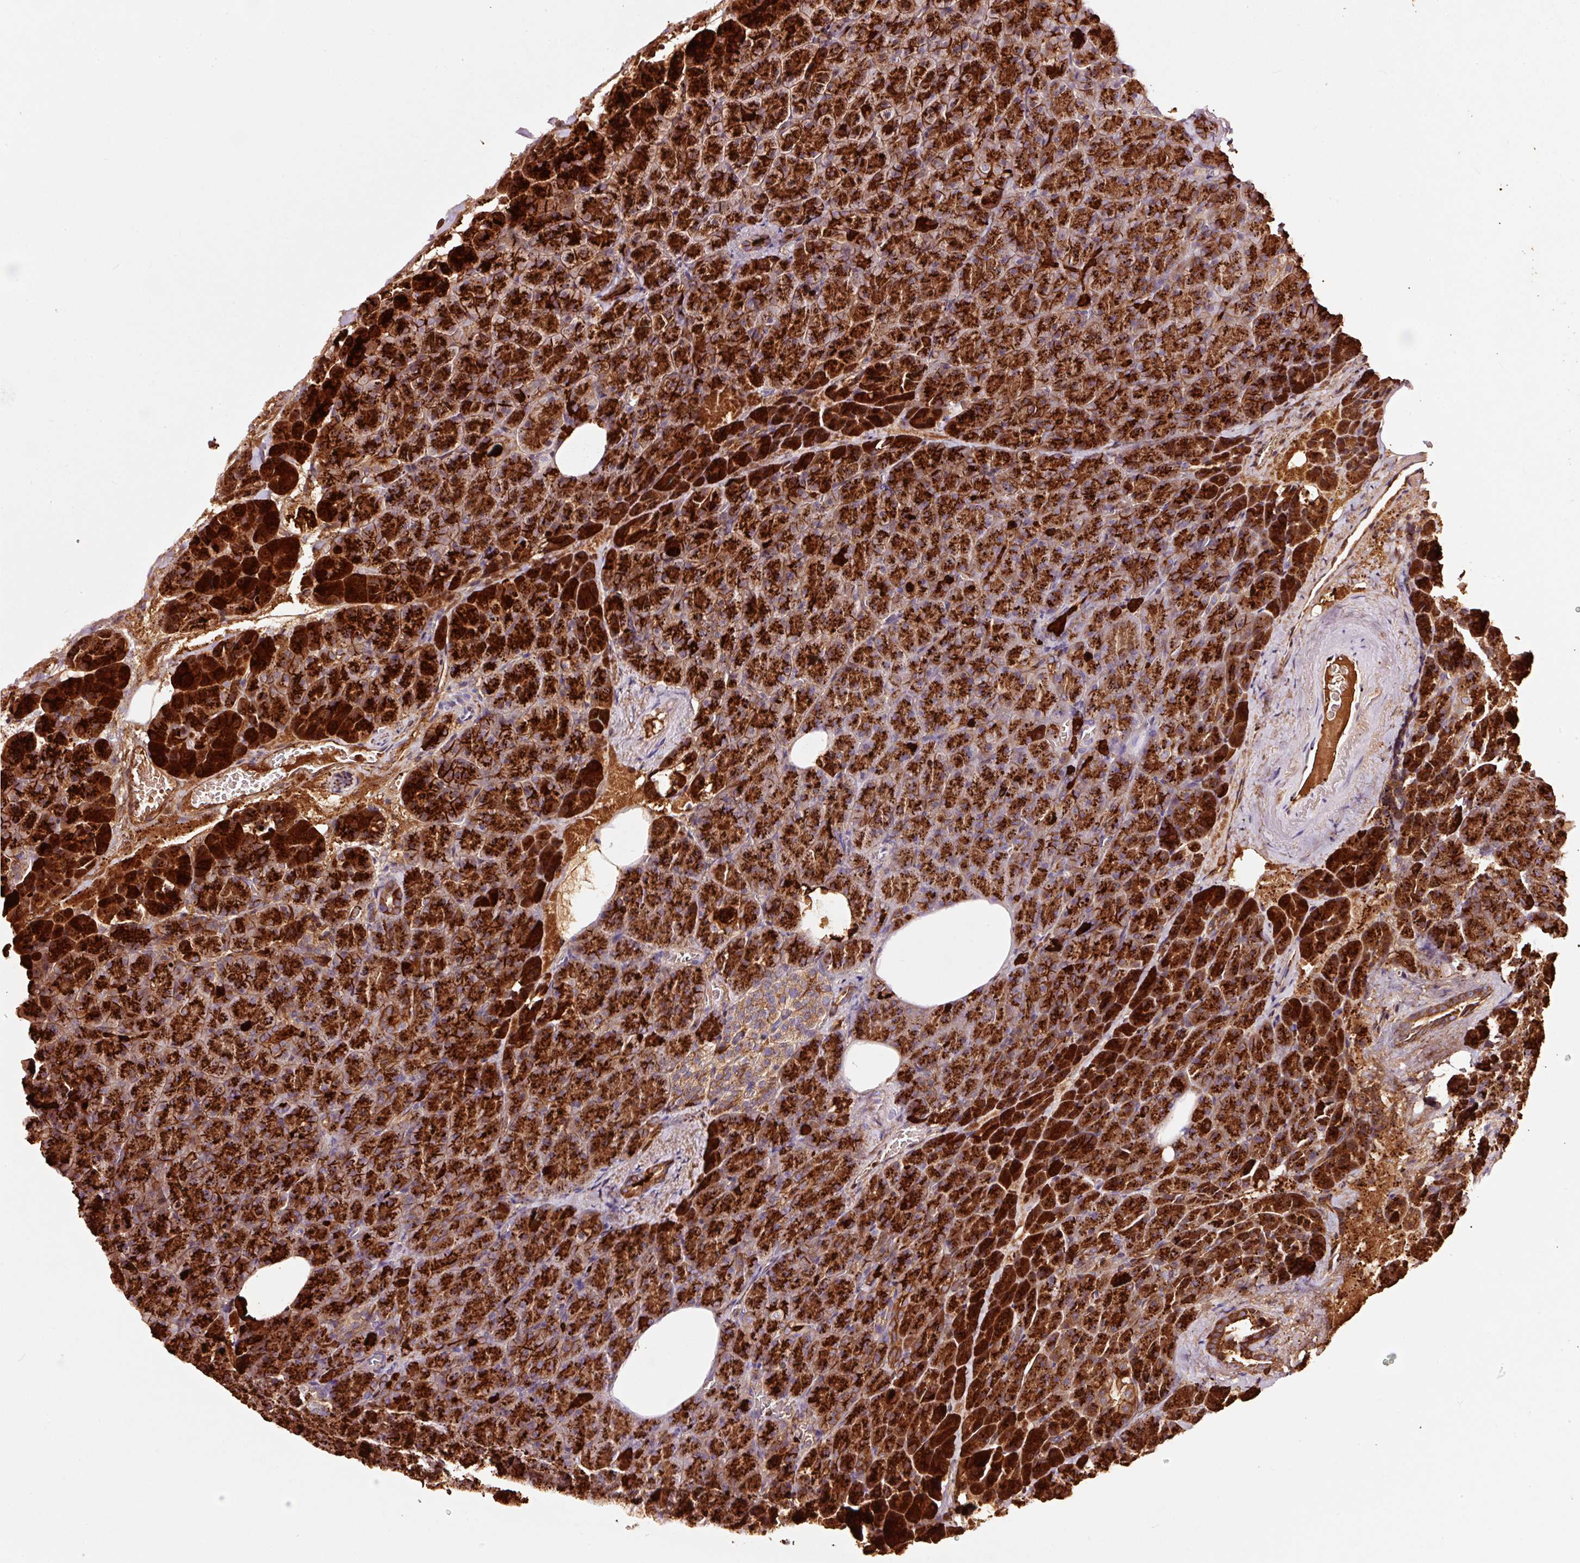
{"staining": {"intensity": "strong", "quantity": ">75%", "location": "cytoplasmic/membranous"}, "tissue": "pancreas", "cell_type": "Exocrine glandular cells", "image_type": "normal", "snomed": [{"axis": "morphology", "description": "Normal tissue, NOS"}, {"axis": "topography", "description": "Pancreas"}], "caption": "High-power microscopy captured an immunohistochemistry histopathology image of normal pancreas, revealing strong cytoplasmic/membranous staining in about >75% of exocrine glandular cells.", "gene": "ADD3", "patient": {"sex": "female", "age": 74}}